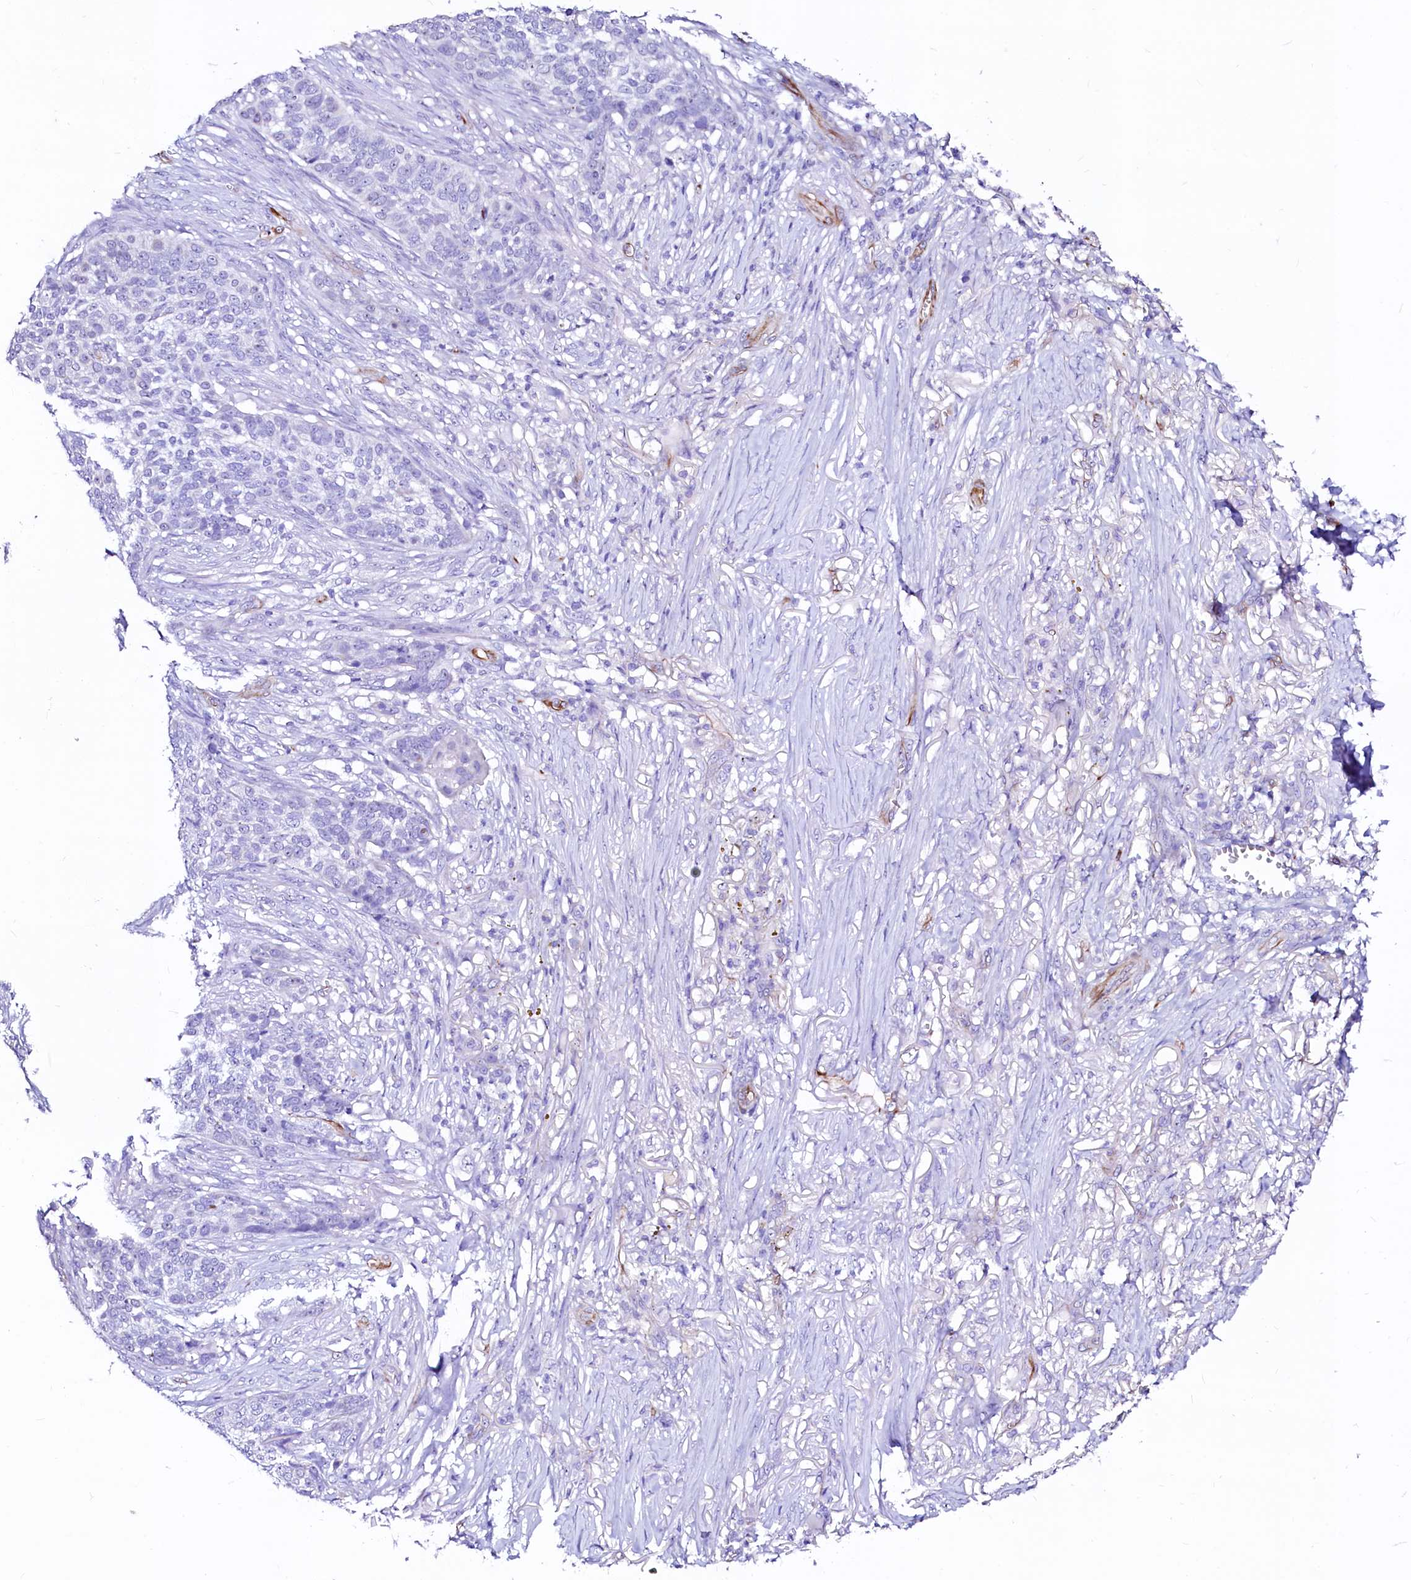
{"staining": {"intensity": "negative", "quantity": "none", "location": "none"}, "tissue": "skin cancer", "cell_type": "Tumor cells", "image_type": "cancer", "snomed": [{"axis": "morphology", "description": "Basal cell carcinoma"}, {"axis": "topography", "description": "Skin"}], "caption": "High power microscopy image of an immunohistochemistry photomicrograph of skin cancer, revealing no significant staining in tumor cells.", "gene": "SFR1", "patient": {"sex": "male", "age": 85}}